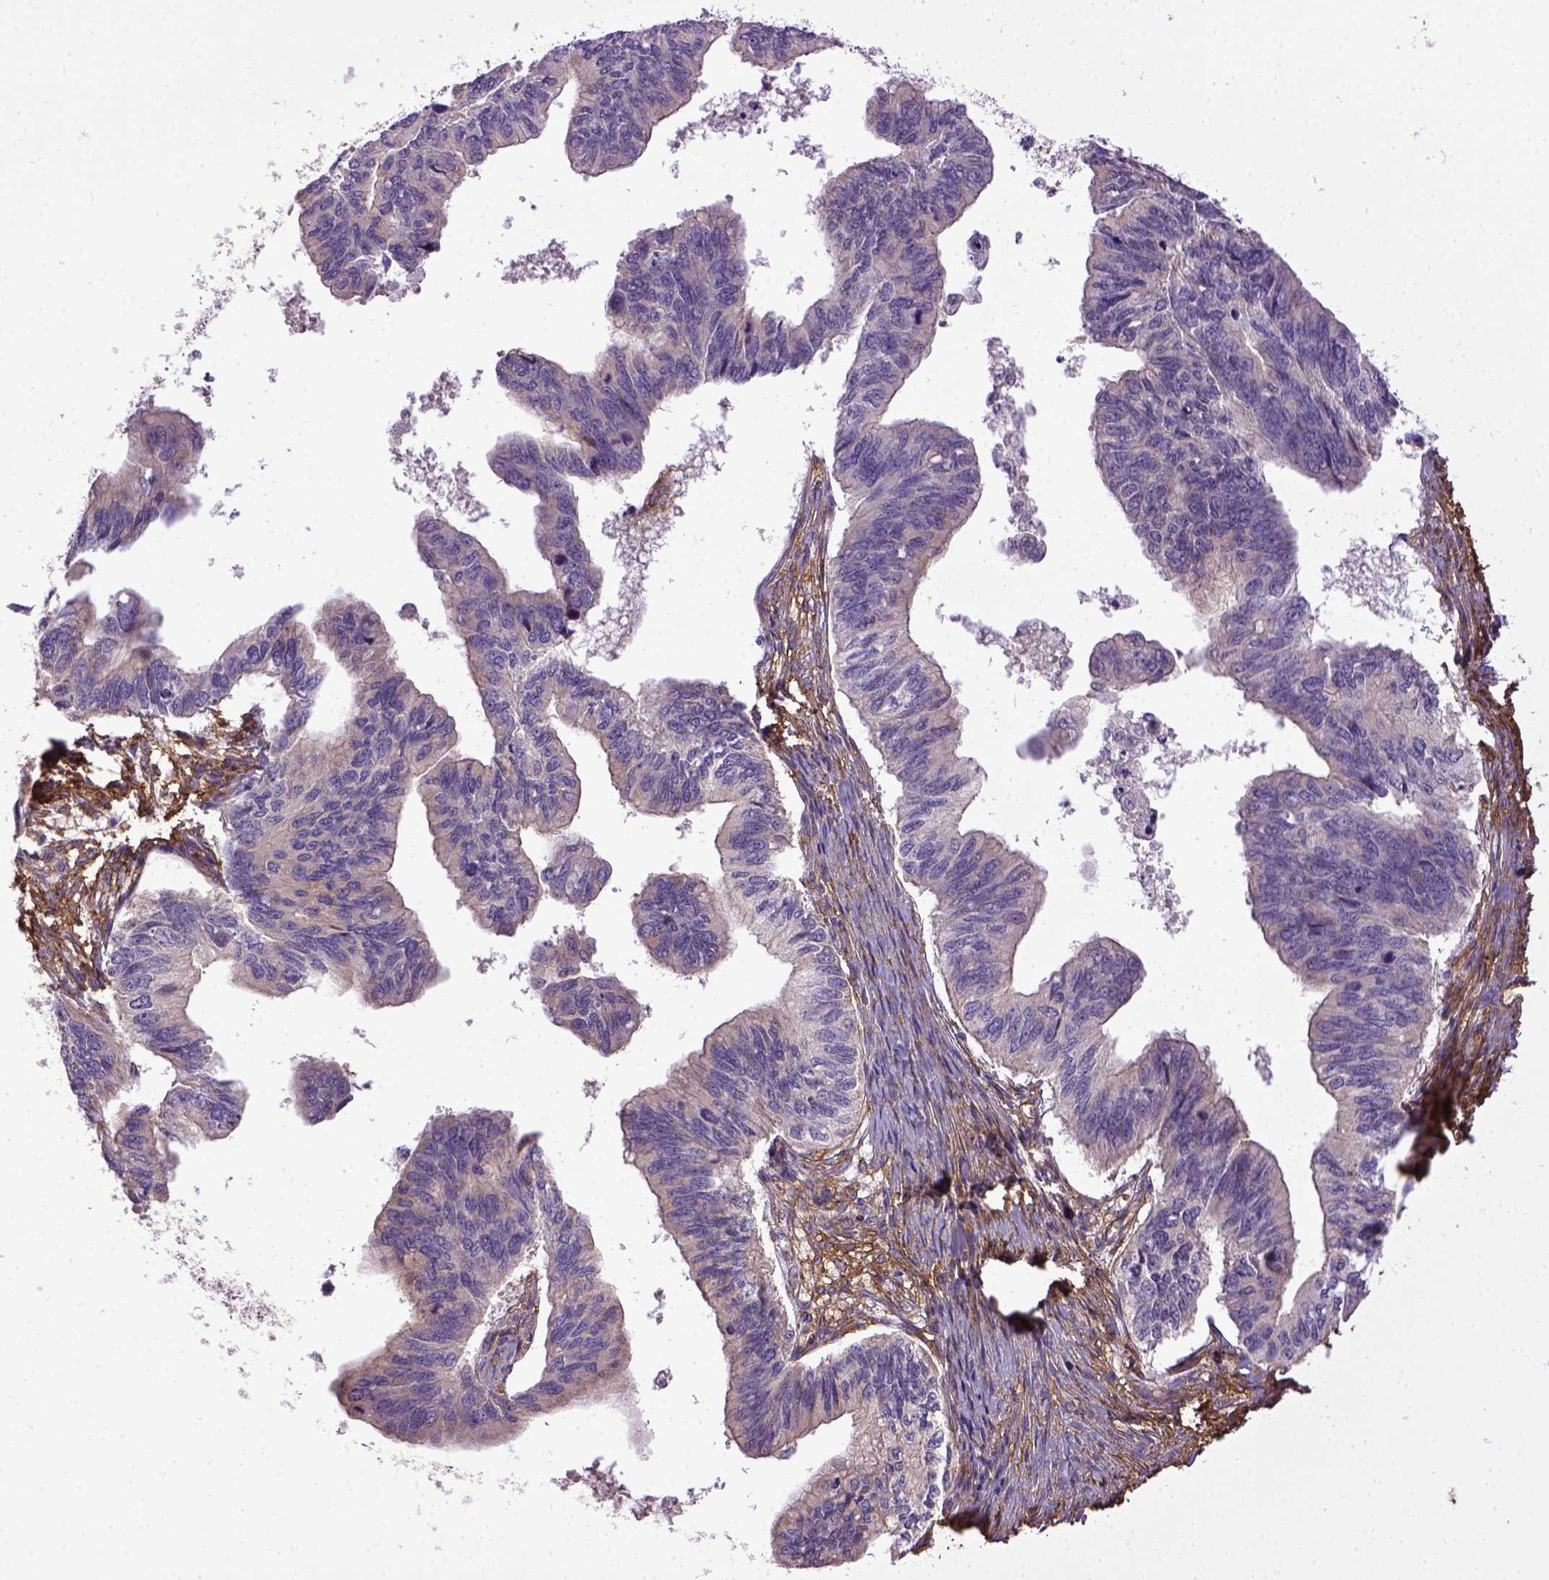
{"staining": {"intensity": "negative", "quantity": "none", "location": "none"}, "tissue": "ovarian cancer", "cell_type": "Tumor cells", "image_type": "cancer", "snomed": [{"axis": "morphology", "description": "Cystadenocarcinoma, mucinous, NOS"}, {"axis": "topography", "description": "Ovary"}], "caption": "This photomicrograph is of mucinous cystadenocarcinoma (ovarian) stained with immunohistochemistry to label a protein in brown with the nuclei are counter-stained blue. There is no positivity in tumor cells. Brightfield microscopy of immunohistochemistry stained with DAB (3,3'-diaminobenzidine) (brown) and hematoxylin (blue), captured at high magnification.", "gene": "ENG", "patient": {"sex": "female", "age": 76}}